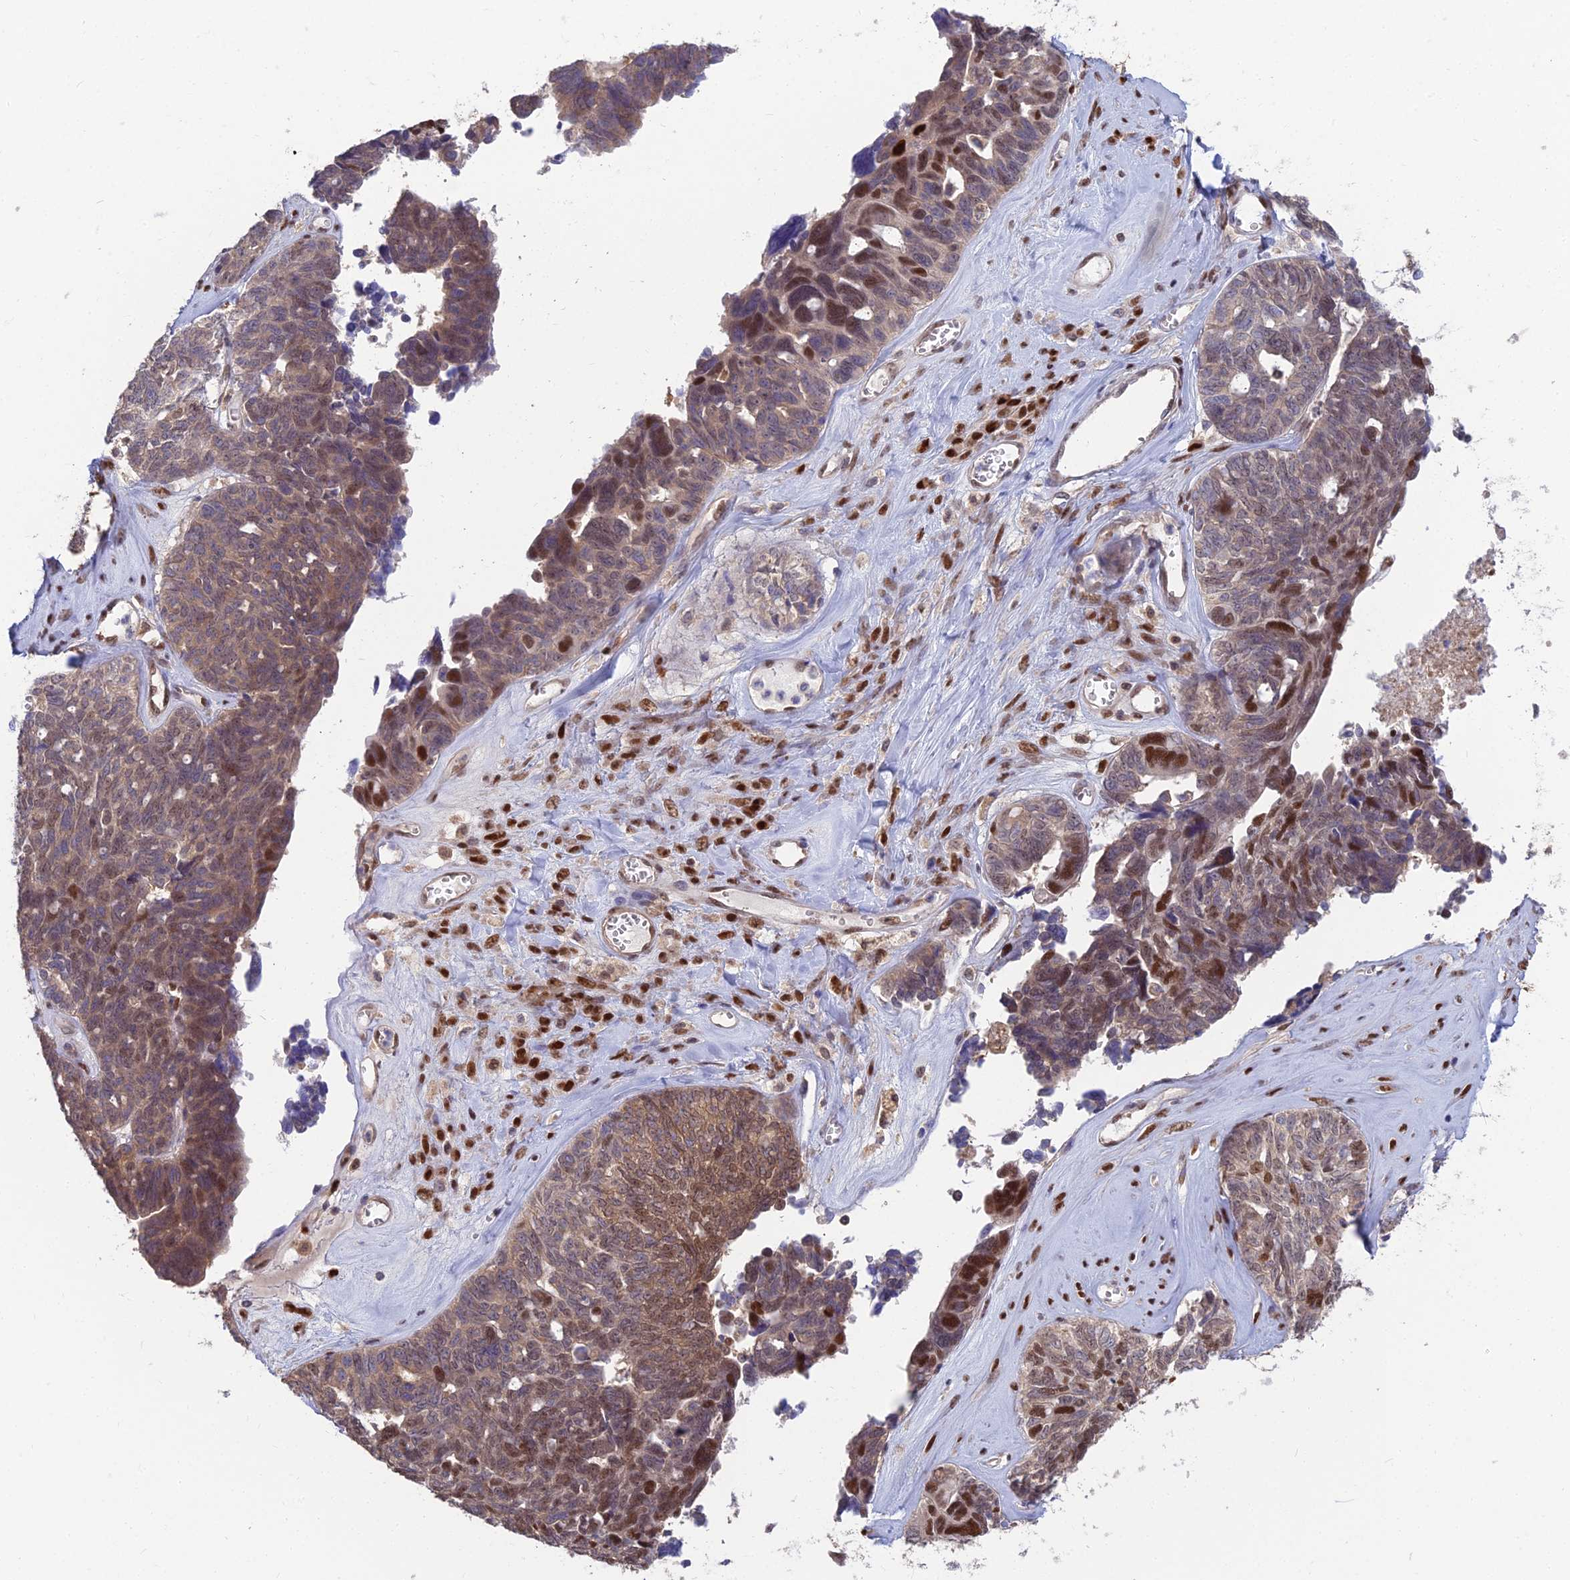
{"staining": {"intensity": "strong", "quantity": "25%-75%", "location": "cytoplasmic/membranous,nuclear"}, "tissue": "ovarian cancer", "cell_type": "Tumor cells", "image_type": "cancer", "snomed": [{"axis": "morphology", "description": "Cystadenocarcinoma, serous, NOS"}, {"axis": "topography", "description": "Ovary"}], "caption": "Human ovarian cancer stained with a brown dye demonstrates strong cytoplasmic/membranous and nuclear positive expression in about 25%-75% of tumor cells.", "gene": "DNPEP", "patient": {"sex": "female", "age": 79}}